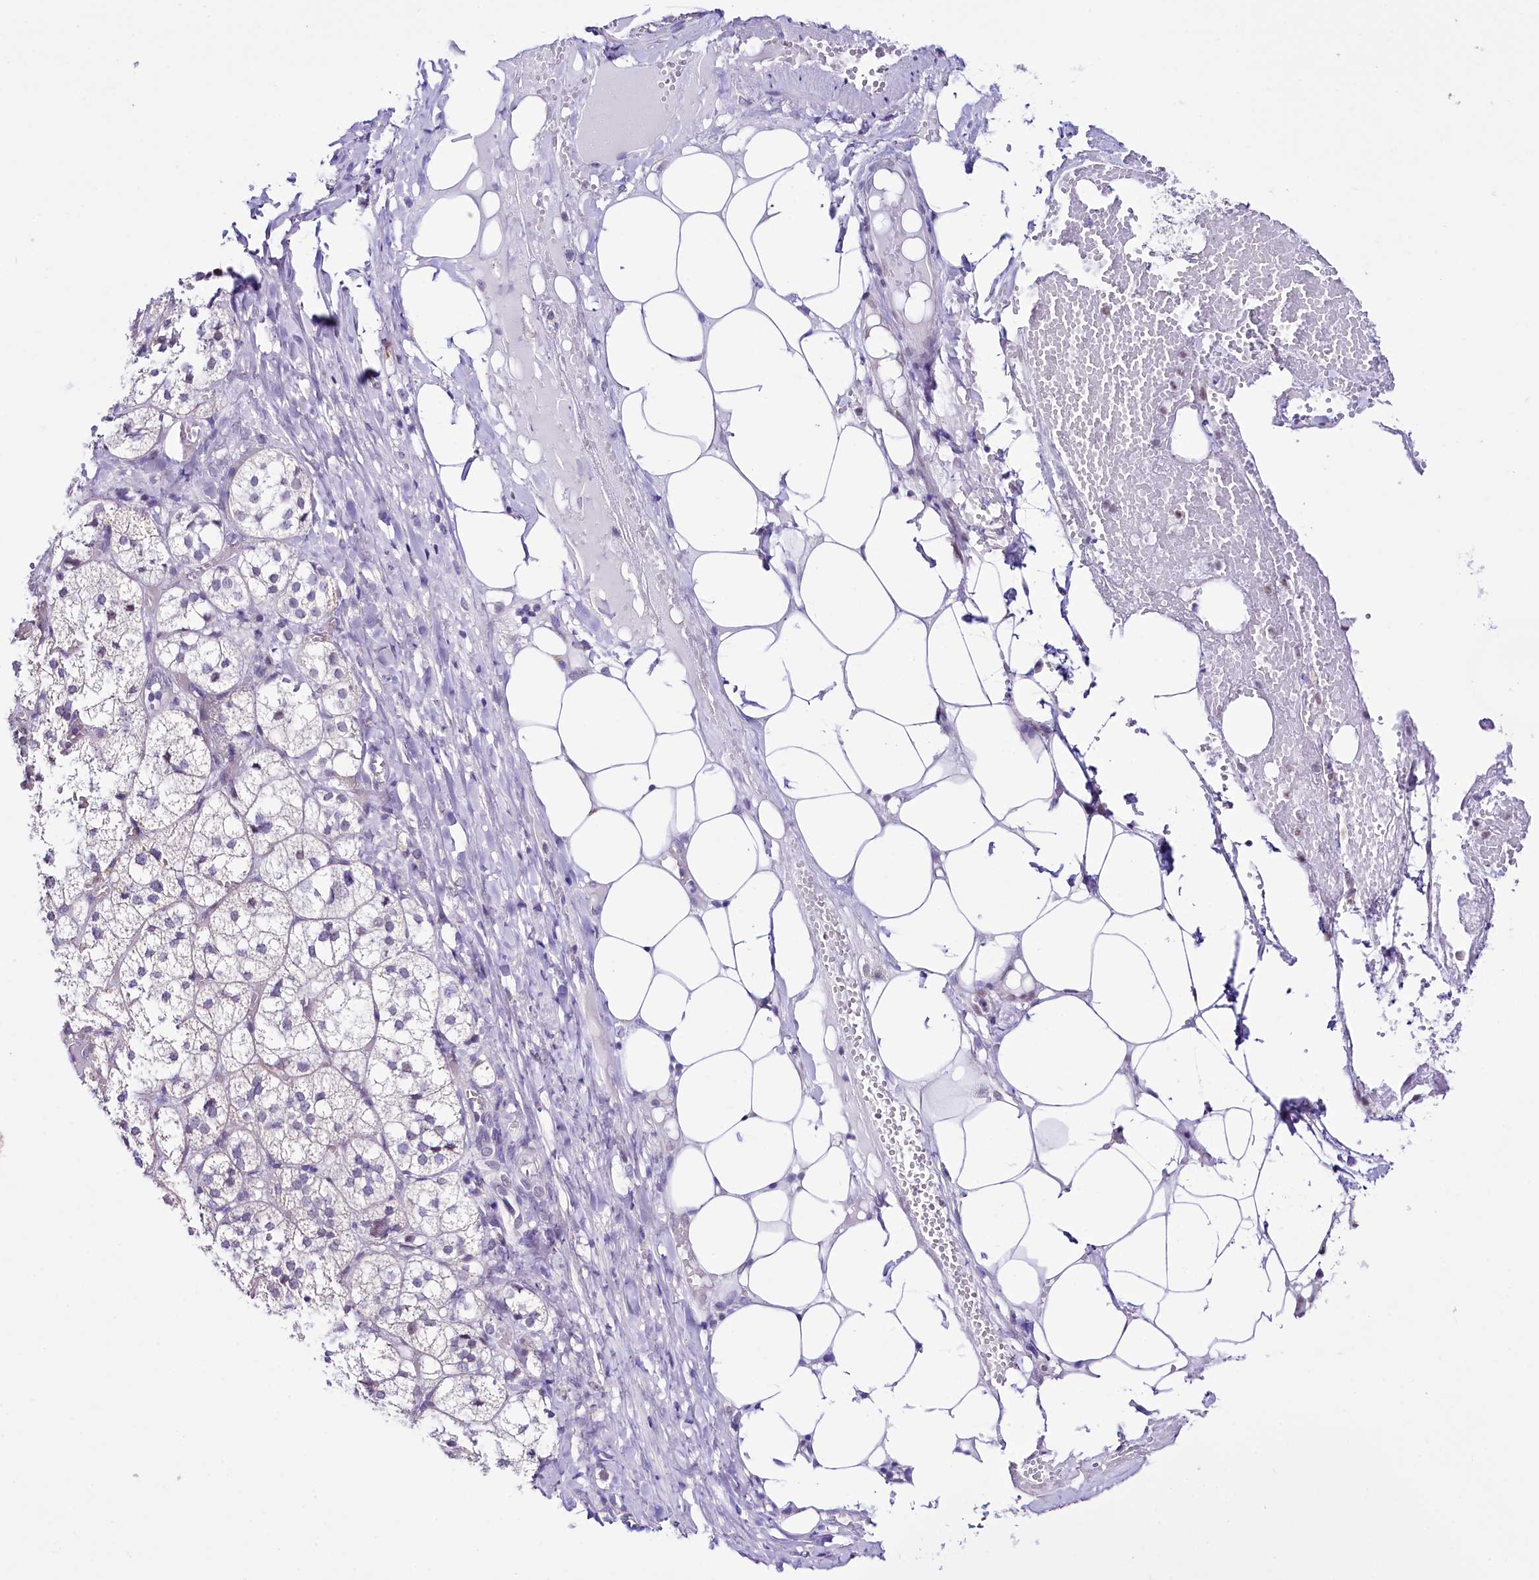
{"staining": {"intensity": "negative", "quantity": "none", "location": "none"}, "tissue": "adrenal gland", "cell_type": "Glandular cells", "image_type": "normal", "snomed": [{"axis": "morphology", "description": "Normal tissue, NOS"}, {"axis": "topography", "description": "Adrenal gland"}], "caption": "This is an immunohistochemistry (IHC) histopathology image of benign adrenal gland. There is no staining in glandular cells.", "gene": "SPATS2", "patient": {"sex": "female", "age": 61}}